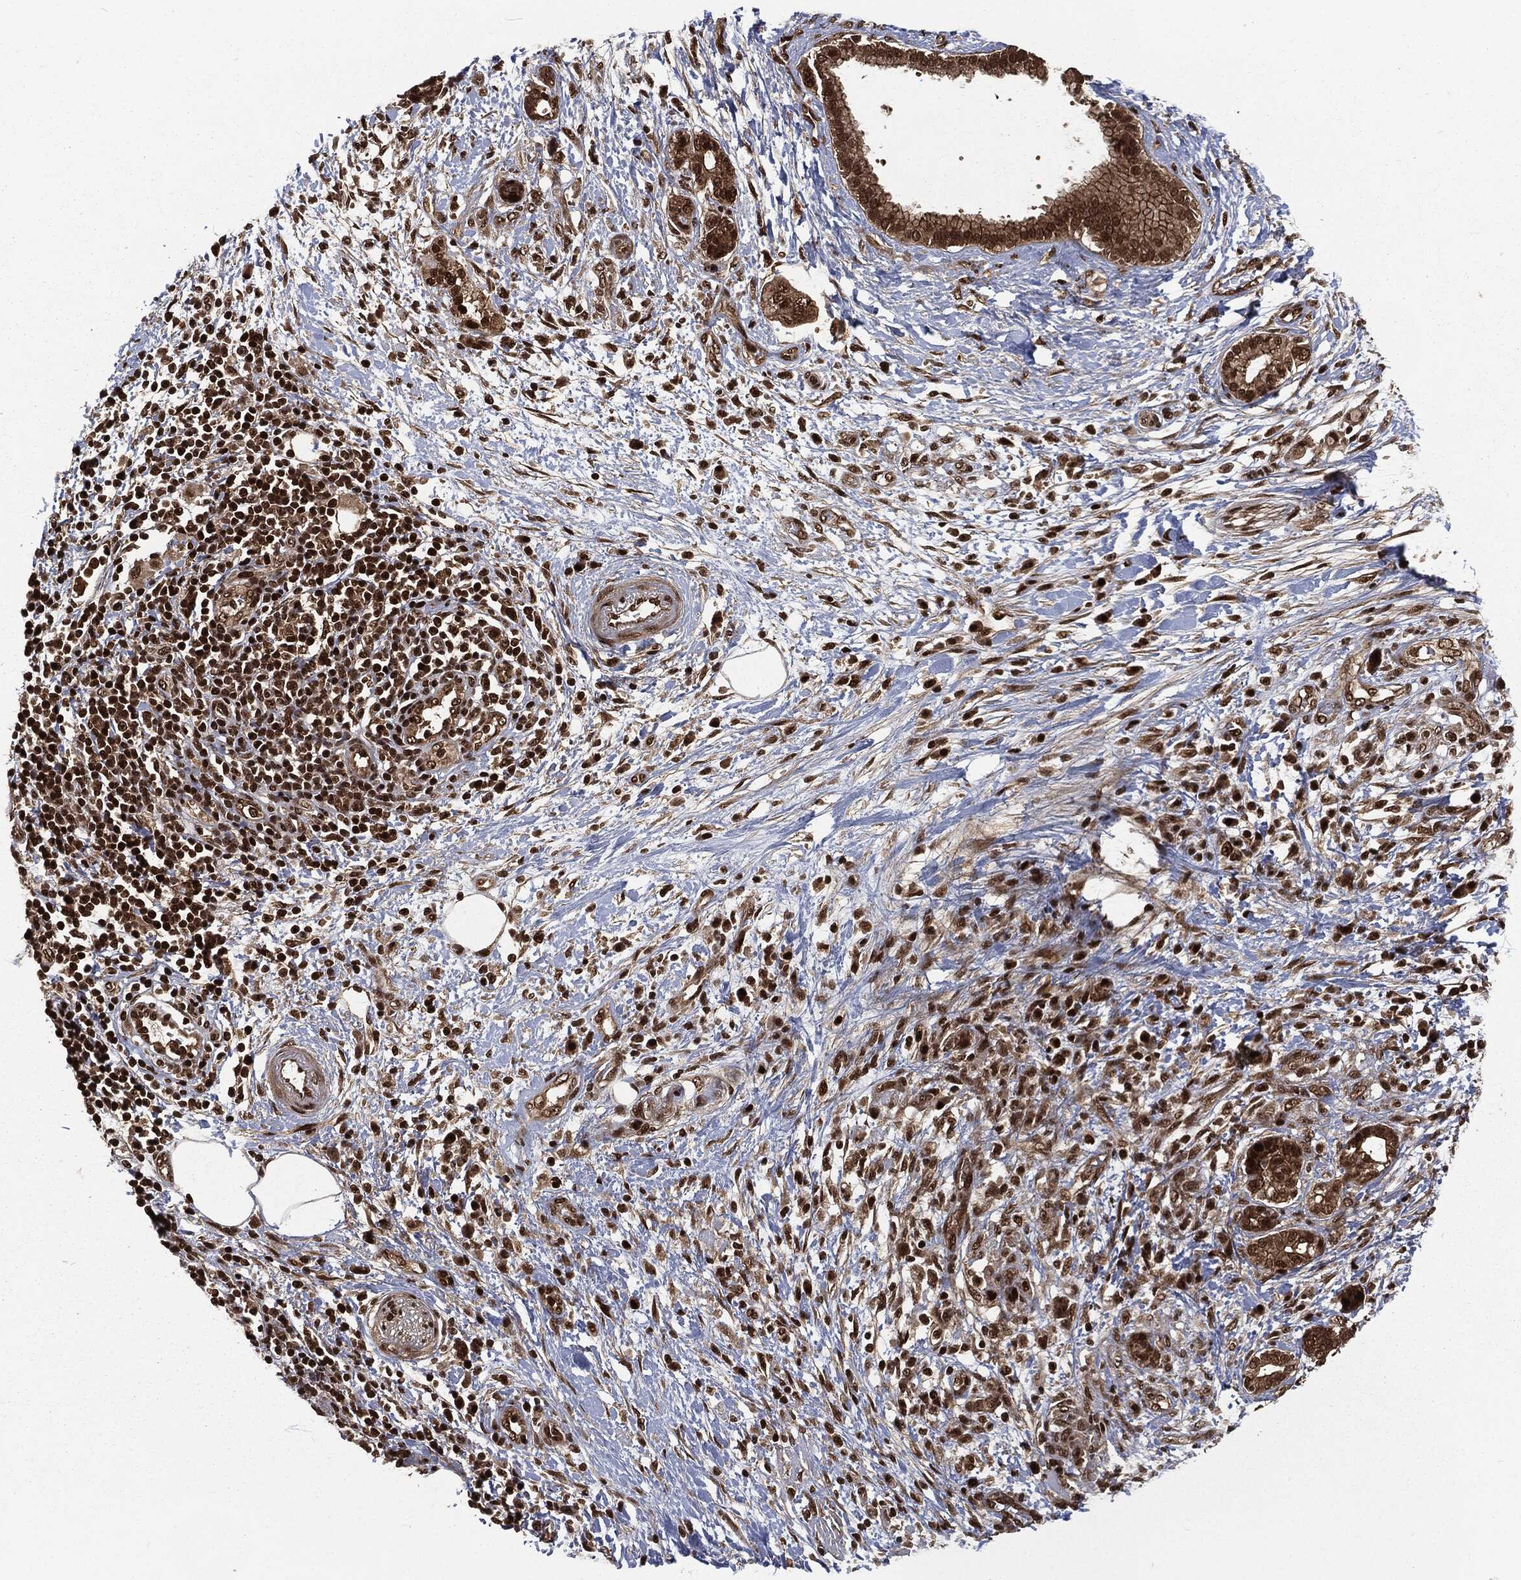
{"staining": {"intensity": "strong", "quantity": ">75%", "location": "nuclear"}, "tissue": "pancreatic cancer", "cell_type": "Tumor cells", "image_type": "cancer", "snomed": [{"axis": "morphology", "description": "Adenocarcinoma, NOS"}, {"axis": "topography", "description": "Pancreas"}], "caption": "Adenocarcinoma (pancreatic) stained for a protein exhibits strong nuclear positivity in tumor cells.", "gene": "NGRN", "patient": {"sex": "female", "age": 73}}